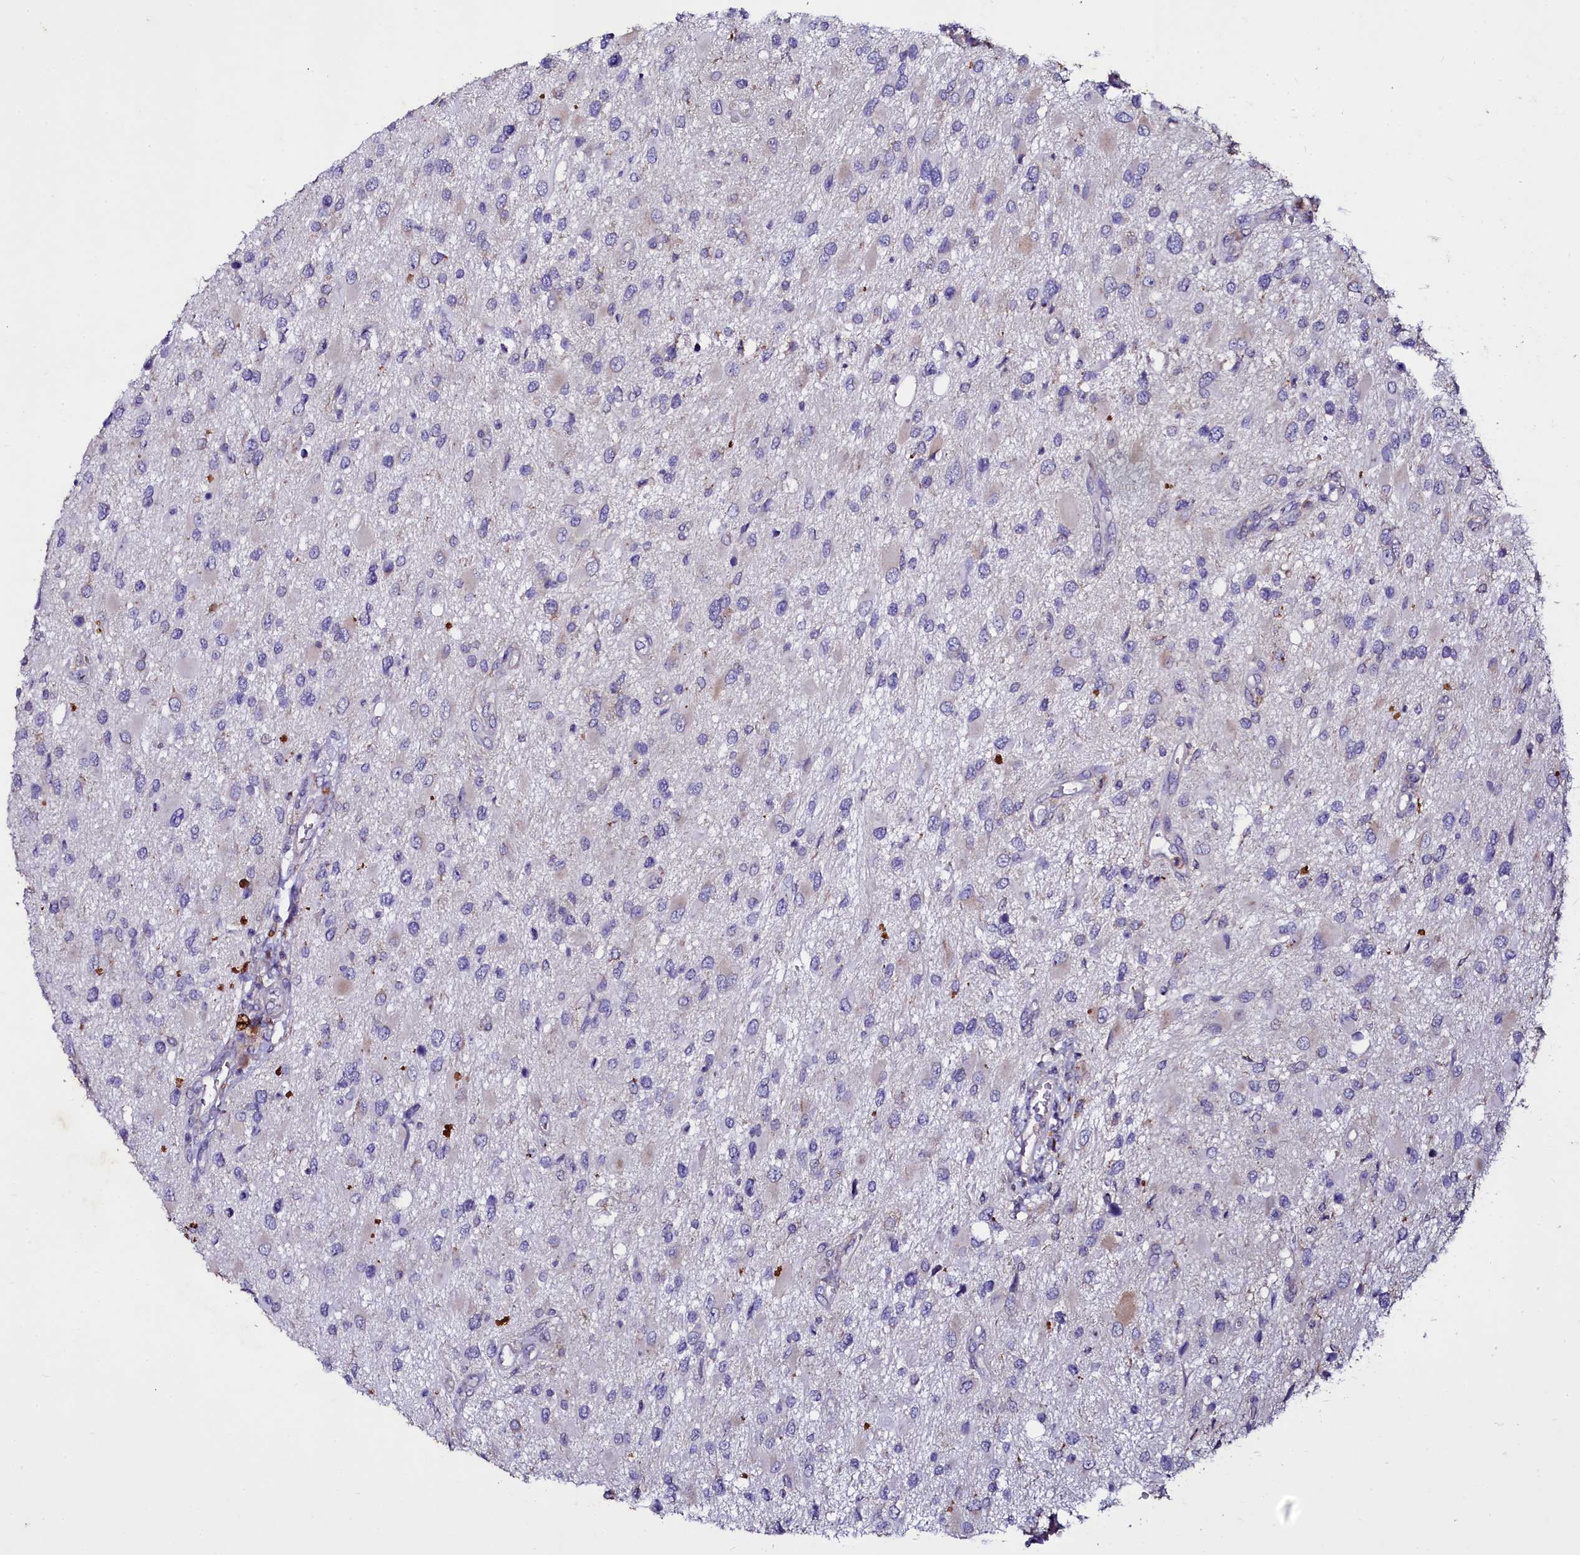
{"staining": {"intensity": "negative", "quantity": "none", "location": "none"}, "tissue": "glioma", "cell_type": "Tumor cells", "image_type": "cancer", "snomed": [{"axis": "morphology", "description": "Glioma, malignant, High grade"}, {"axis": "topography", "description": "Brain"}], "caption": "Glioma was stained to show a protein in brown. There is no significant positivity in tumor cells.", "gene": "SELENOT", "patient": {"sex": "male", "age": 53}}